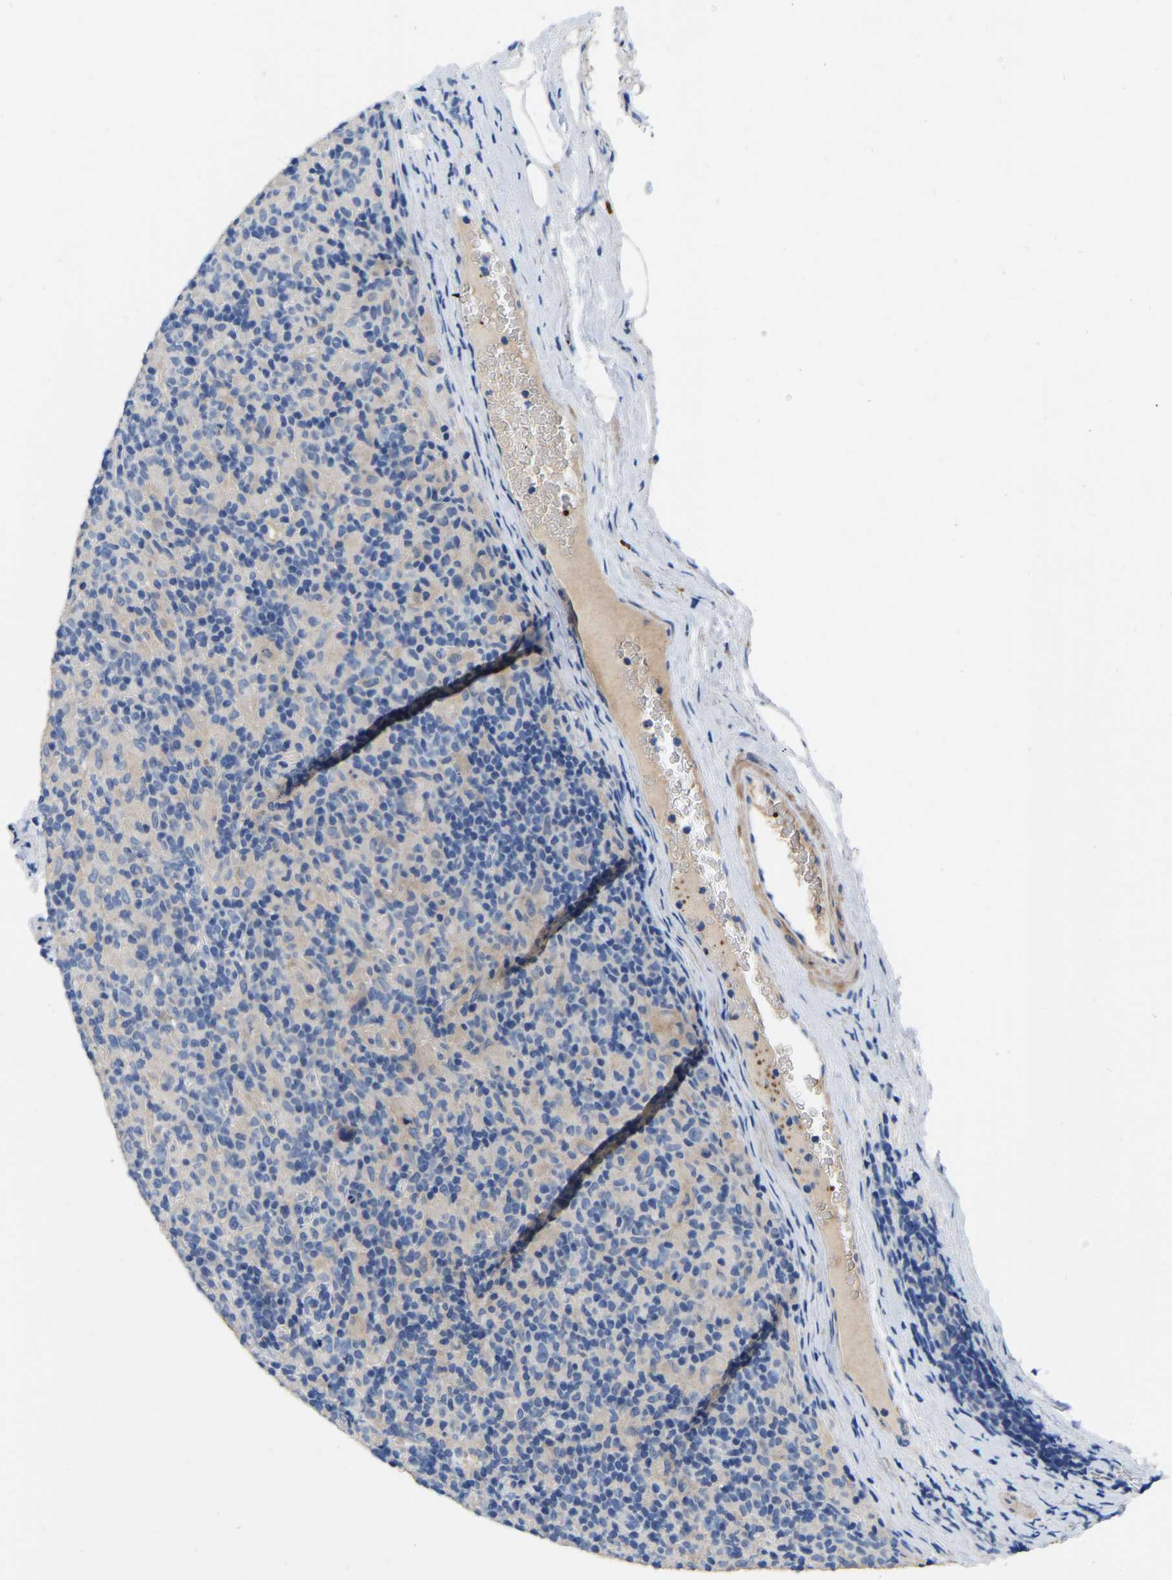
{"staining": {"intensity": "negative", "quantity": "none", "location": "none"}, "tissue": "lymphoma", "cell_type": "Tumor cells", "image_type": "cancer", "snomed": [{"axis": "morphology", "description": "Hodgkin's disease, NOS"}, {"axis": "topography", "description": "Lymph node"}], "caption": "High power microscopy histopathology image of an immunohistochemistry image of lymphoma, revealing no significant positivity in tumor cells.", "gene": "RAB27B", "patient": {"sex": "male", "age": 70}}